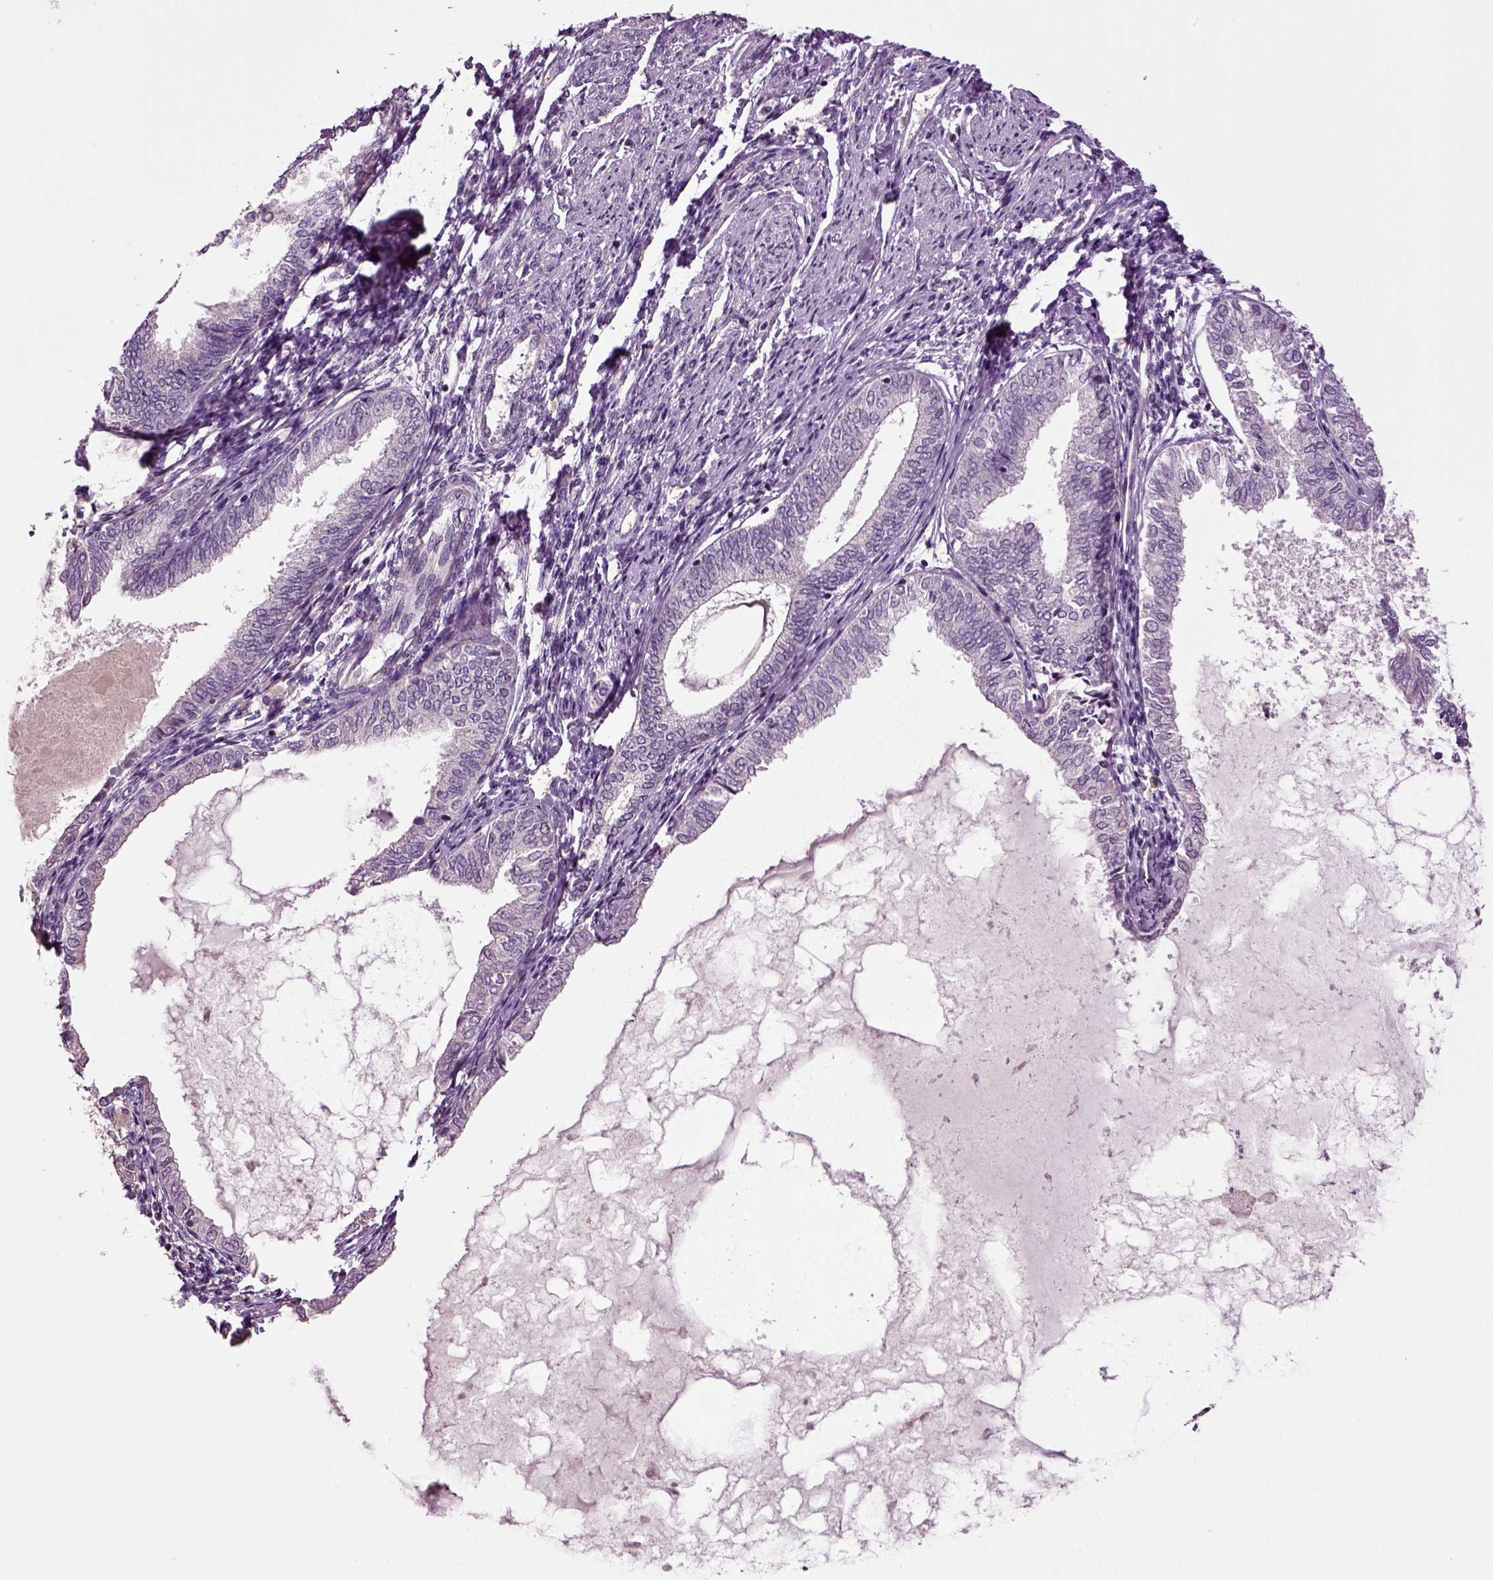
{"staining": {"intensity": "negative", "quantity": "none", "location": "none"}, "tissue": "endometrial cancer", "cell_type": "Tumor cells", "image_type": "cancer", "snomed": [{"axis": "morphology", "description": "Adenocarcinoma, NOS"}, {"axis": "topography", "description": "Endometrium"}], "caption": "A high-resolution image shows IHC staining of endometrial cancer, which exhibits no significant expression in tumor cells.", "gene": "DEFB118", "patient": {"sex": "female", "age": 68}}